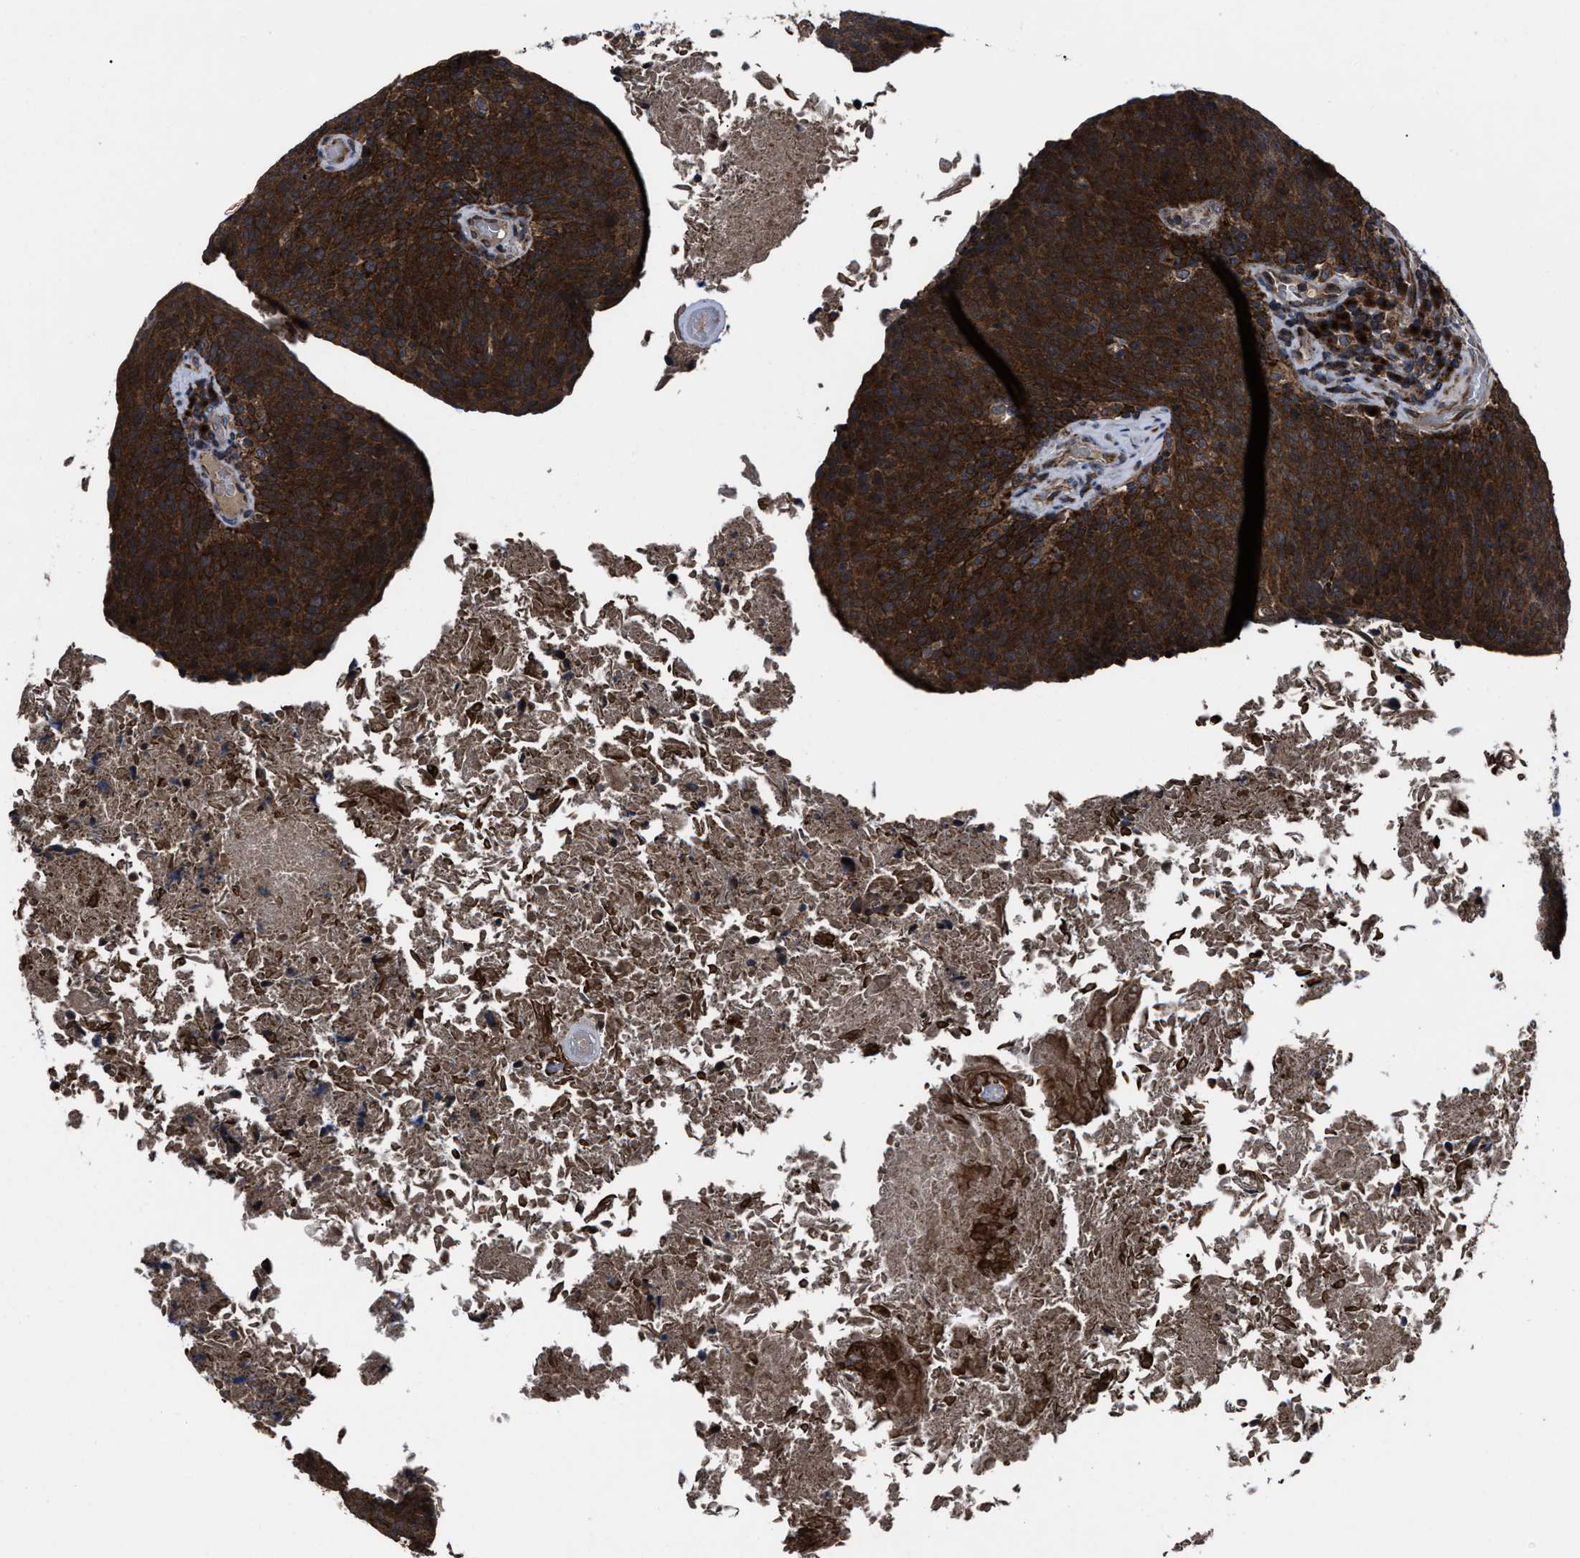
{"staining": {"intensity": "strong", "quantity": ">75%", "location": "cytoplasmic/membranous"}, "tissue": "head and neck cancer", "cell_type": "Tumor cells", "image_type": "cancer", "snomed": [{"axis": "morphology", "description": "Squamous cell carcinoma, NOS"}, {"axis": "morphology", "description": "Squamous cell carcinoma, metastatic, NOS"}, {"axis": "topography", "description": "Lymph node"}, {"axis": "topography", "description": "Head-Neck"}], "caption": "Human head and neck cancer (squamous cell carcinoma) stained with a protein marker reveals strong staining in tumor cells.", "gene": "PASK", "patient": {"sex": "male", "age": 62}}